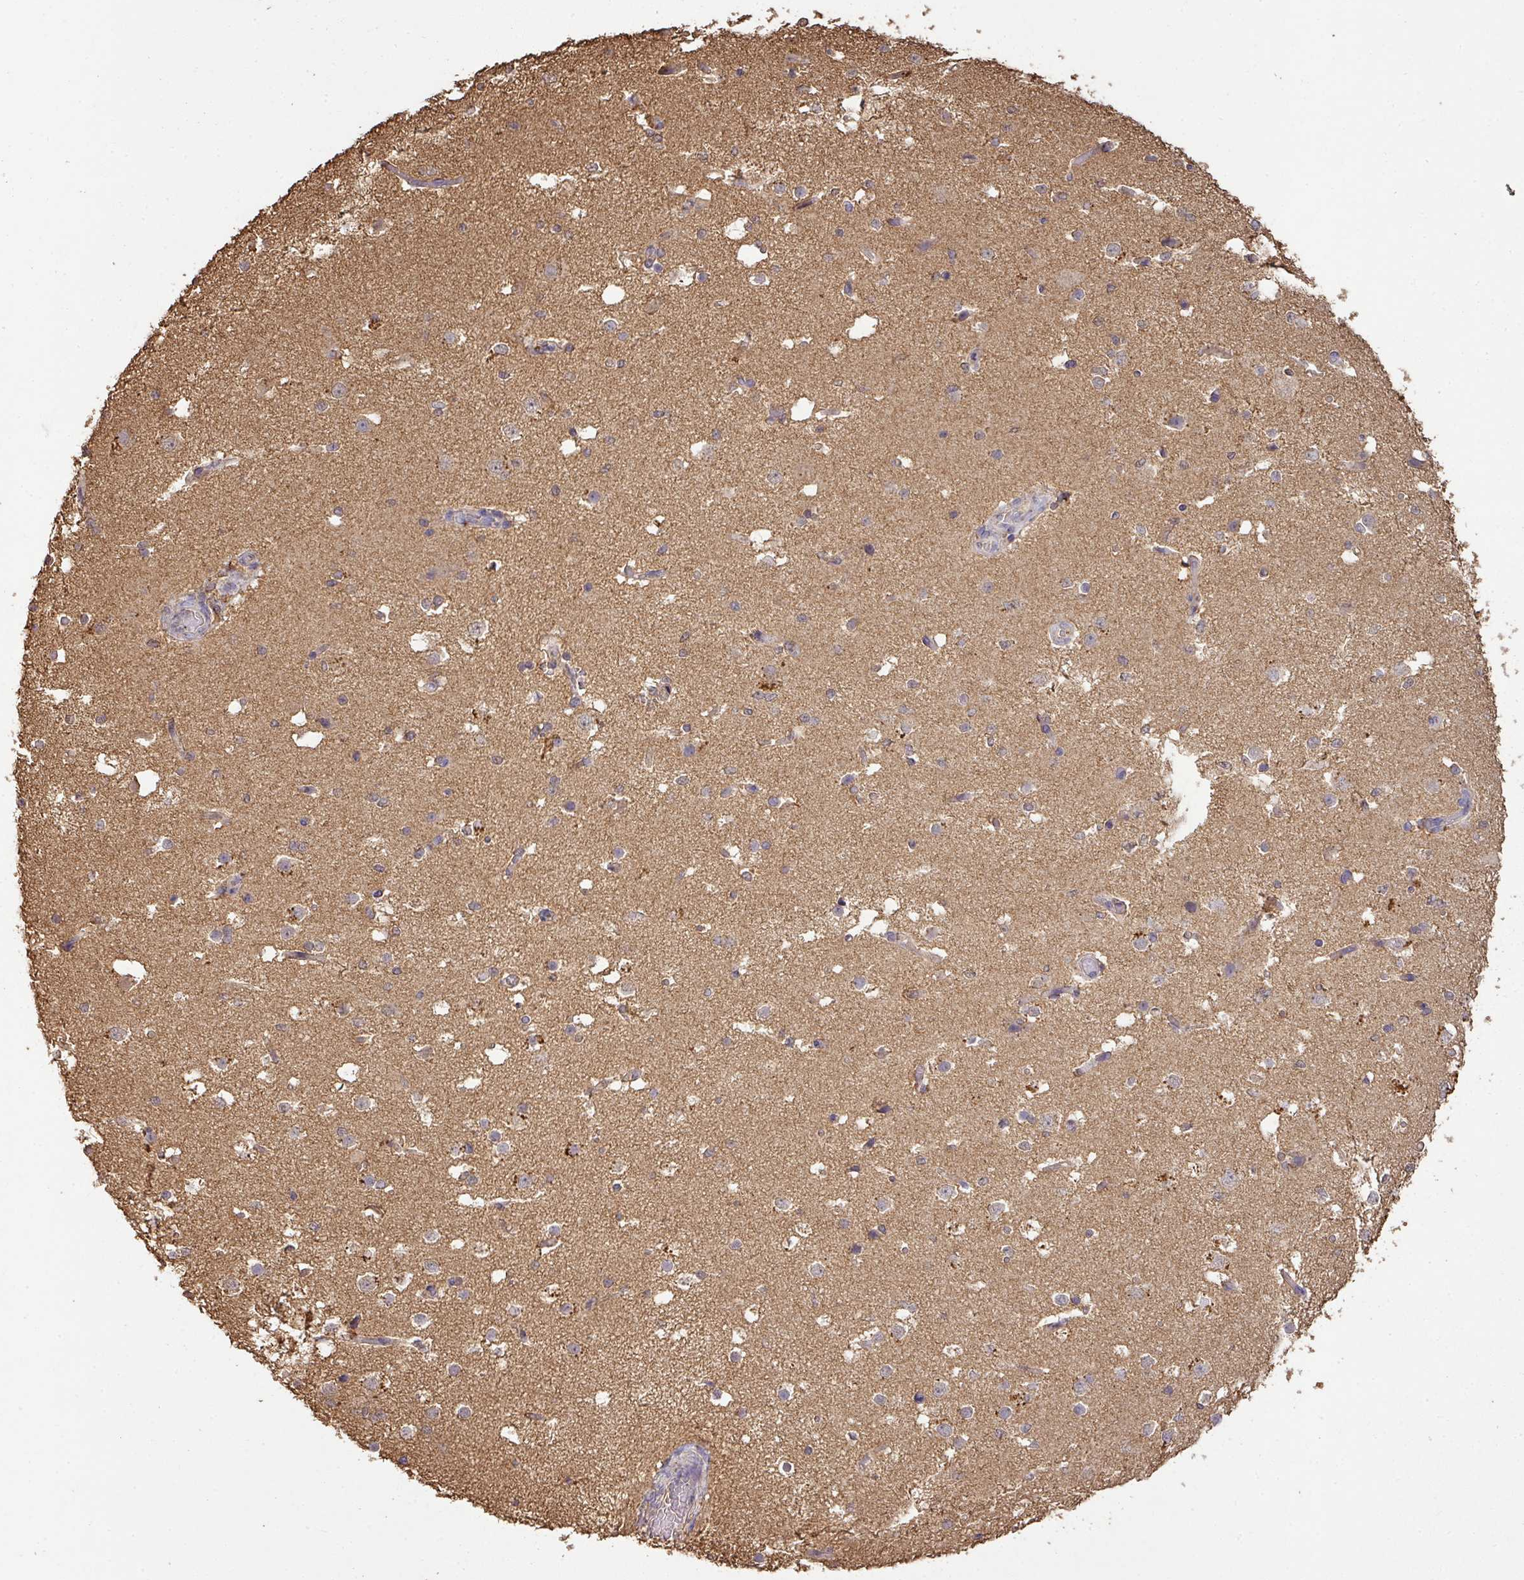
{"staining": {"intensity": "weak", "quantity": ">75%", "location": "cytoplasmic/membranous"}, "tissue": "cerebral cortex", "cell_type": "Endothelial cells", "image_type": "normal", "snomed": [{"axis": "morphology", "description": "Normal tissue, NOS"}, {"axis": "morphology", "description": "Inflammation, NOS"}, {"axis": "topography", "description": "Cerebral cortex"}], "caption": "The immunohistochemical stain labels weak cytoplasmic/membranous positivity in endothelial cells of benign cerebral cortex. (DAB (3,3'-diaminobenzidine) IHC, brown staining for protein, blue staining for nuclei).", "gene": "ATAT1", "patient": {"sex": "male", "age": 6}}